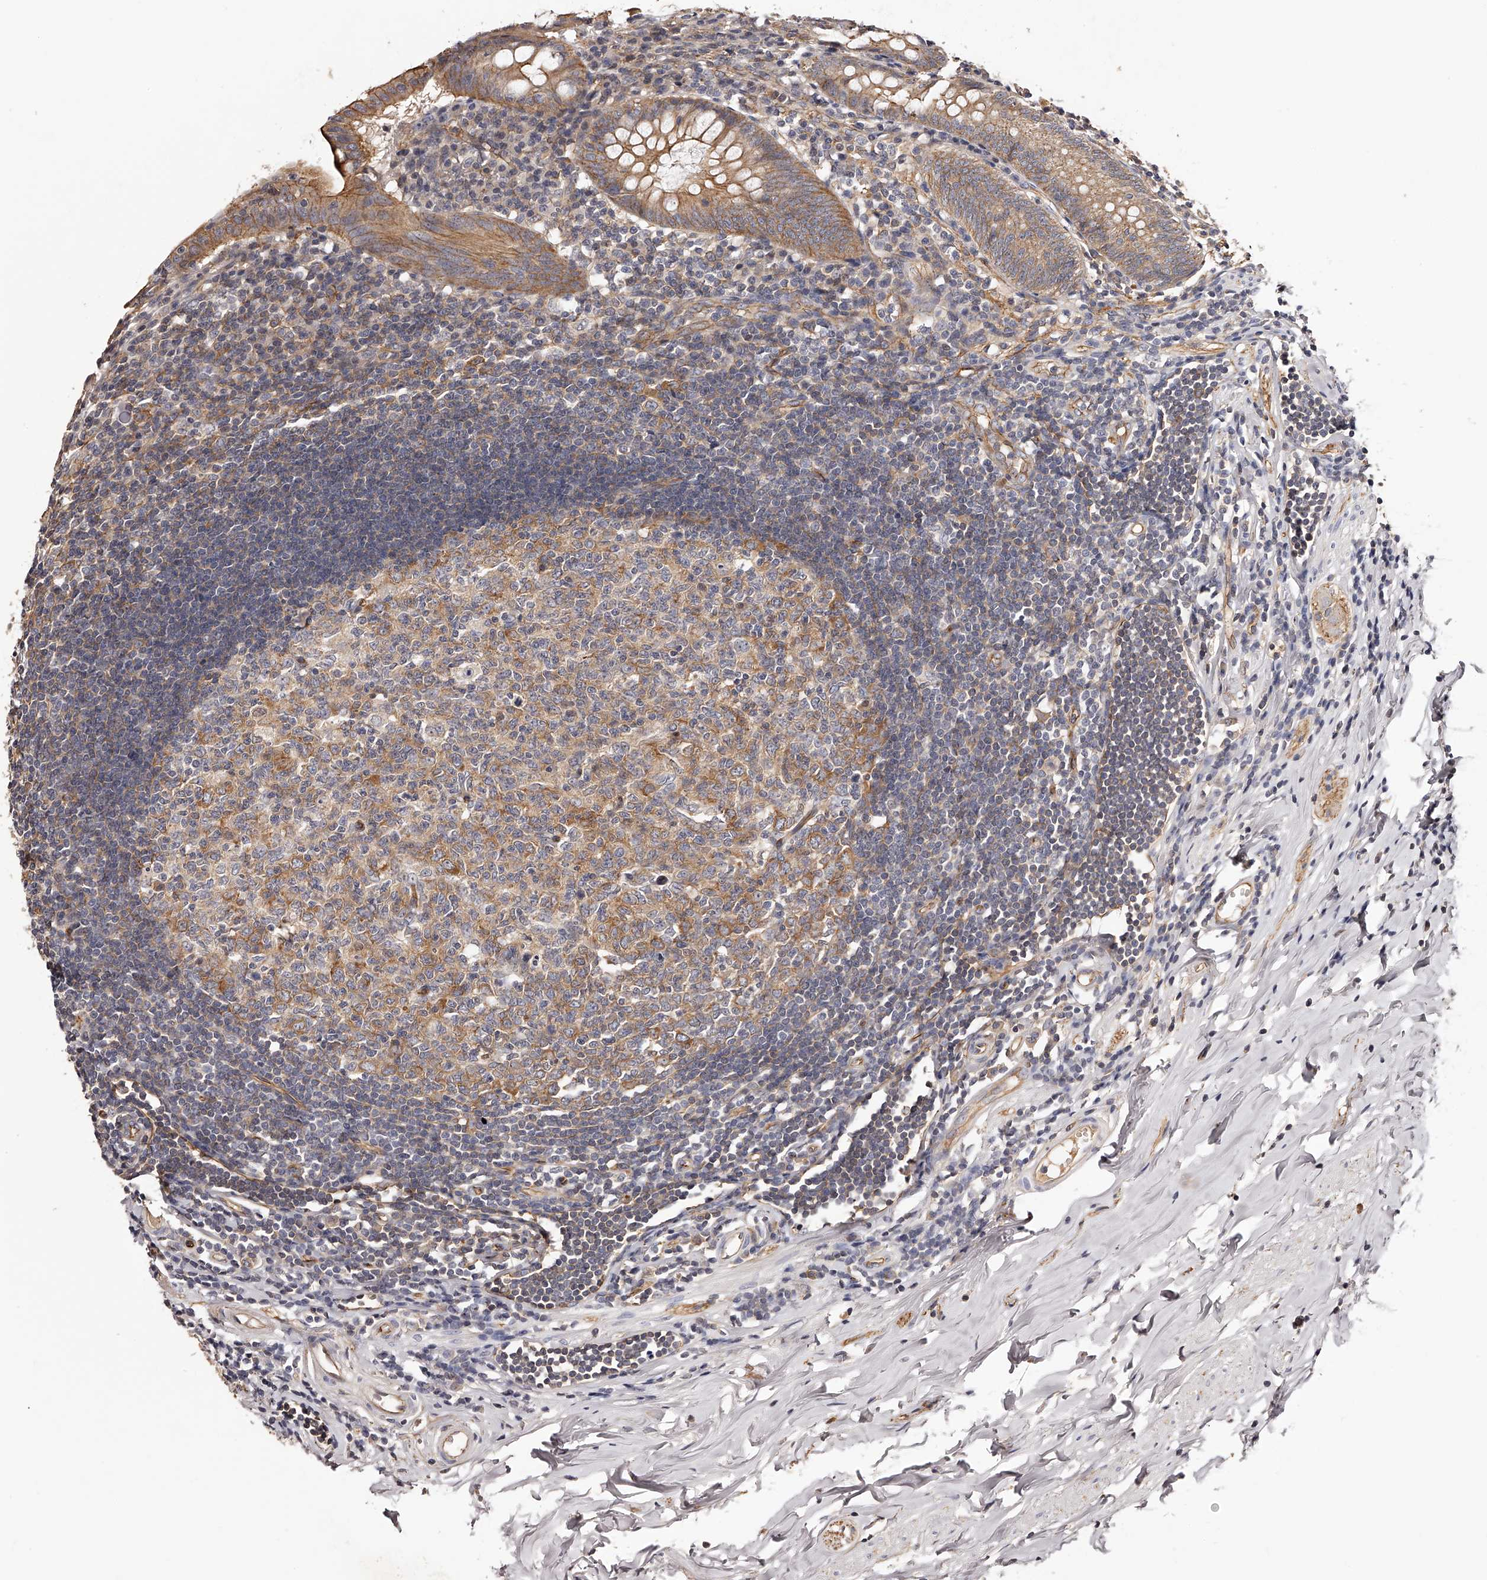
{"staining": {"intensity": "moderate", "quantity": ">75%", "location": "cytoplasmic/membranous"}, "tissue": "appendix", "cell_type": "Glandular cells", "image_type": "normal", "snomed": [{"axis": "morphology", "description": "Normal tissue, NOS"}, {"axis": "topography", "description": "Appendix"}], "caption": "Immunohistochemical staining of benign human appendix reveals >75% levels of moderate cytoplasmic/membranous protein staining in approximately >75% of glandular cells. (DAB (3,3'-diaminobenzidine) = brown stain, brightfield microscopy at high magnification).", "gene": "LTV1", "patient": {"sex": "female", "age": 54}}